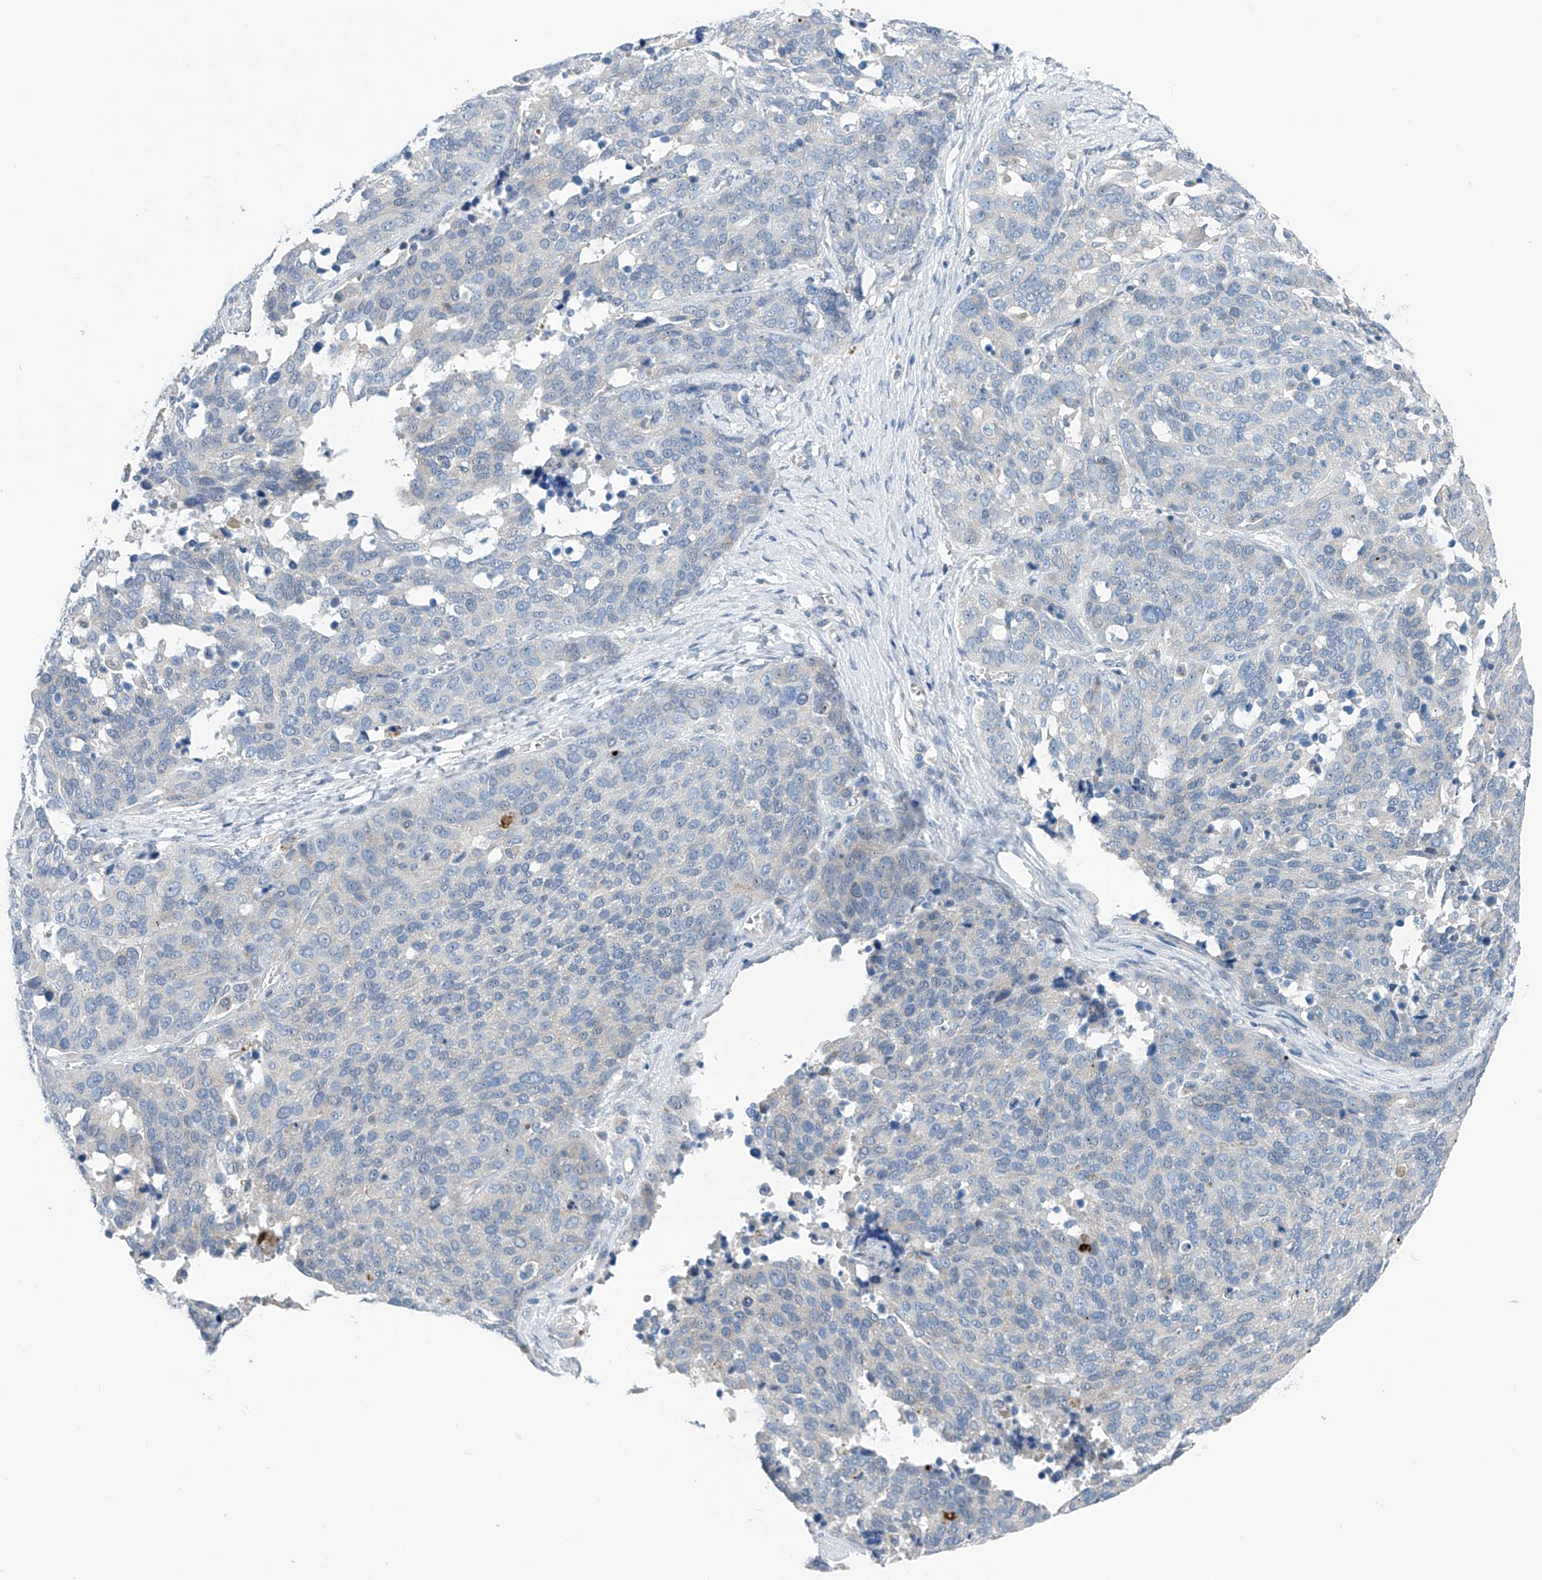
{"staining": {"intensity": "negative", "quantity": "none", "location": "none"}, "tissue": "ovarian cancer", "cell_type": "Tumor cells", "image_type": "cancer", "snomed": [{"axis": "morphology", "description": "Cystadenocarcinoma, serous, NOS"}, {"axis": "topography", "description": "Ovary"}], "caption": "Immunohistochemistry photomicrograph of neoplastic tissue: serous cystadenocarcinoma (ovarian) stained with DAB (3,3'-diaminobenzidine) displays no significant protein staining in tumor cells.", "gene": "CEP85L", "patient": {"sex": "female", "age": 44}}